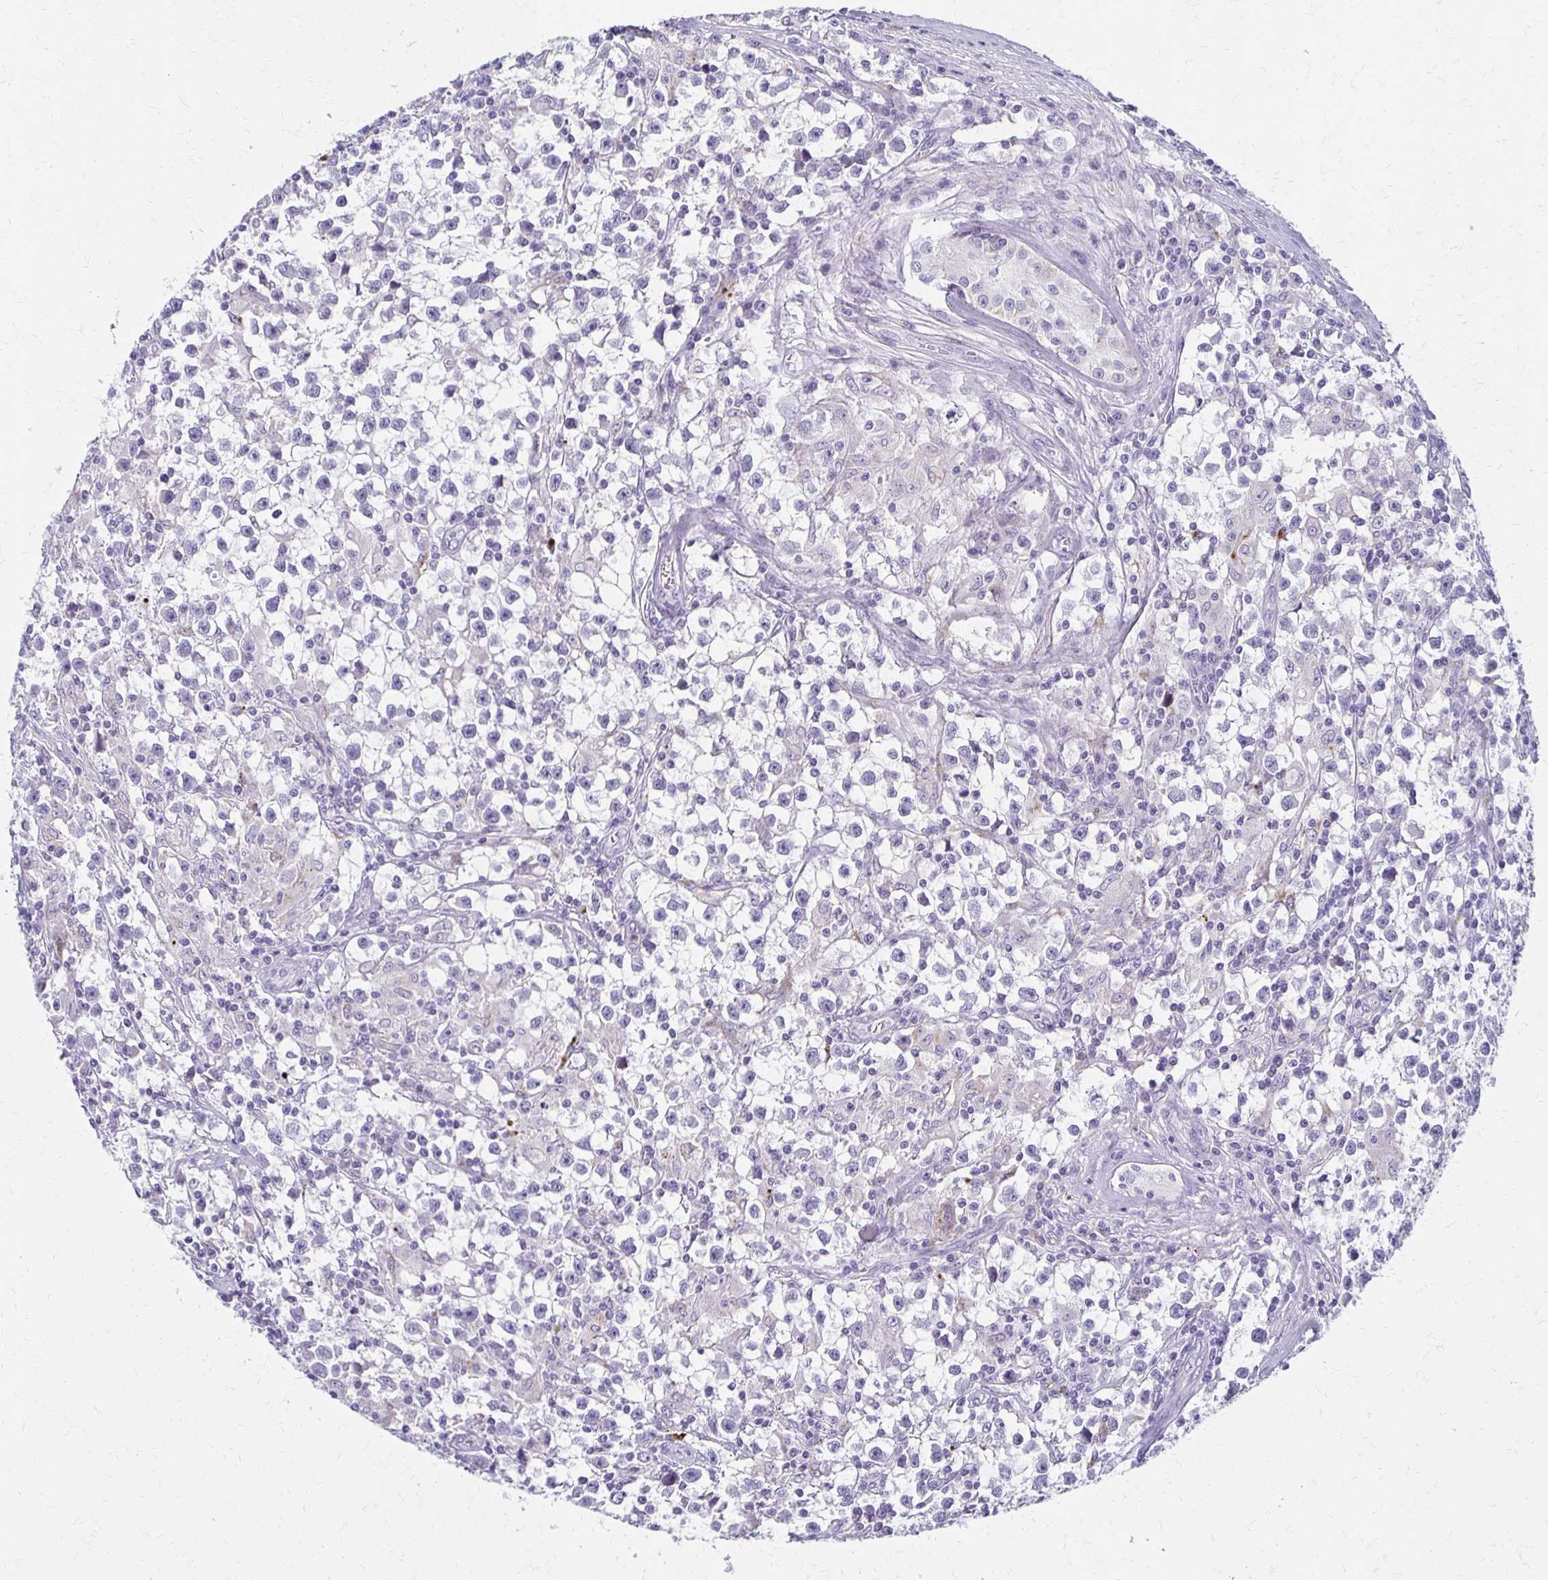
{"staining": {"intensity": "negative", "quantity": "none", "location": "none"}, "tissue": "testis cancer", "cell_type": "Tumor cells", "image_type": "cancer", "snomed": [{"axis": "morphology", "description": "Seminoma, NOS"}, {"axis": "topography", "description": "Testis"}], "caption": "An image of human seminoma (testis) is negative for staining in tumor cells.", "gene": "BBS12", "patient": {"sex": "male", "age": 31}}